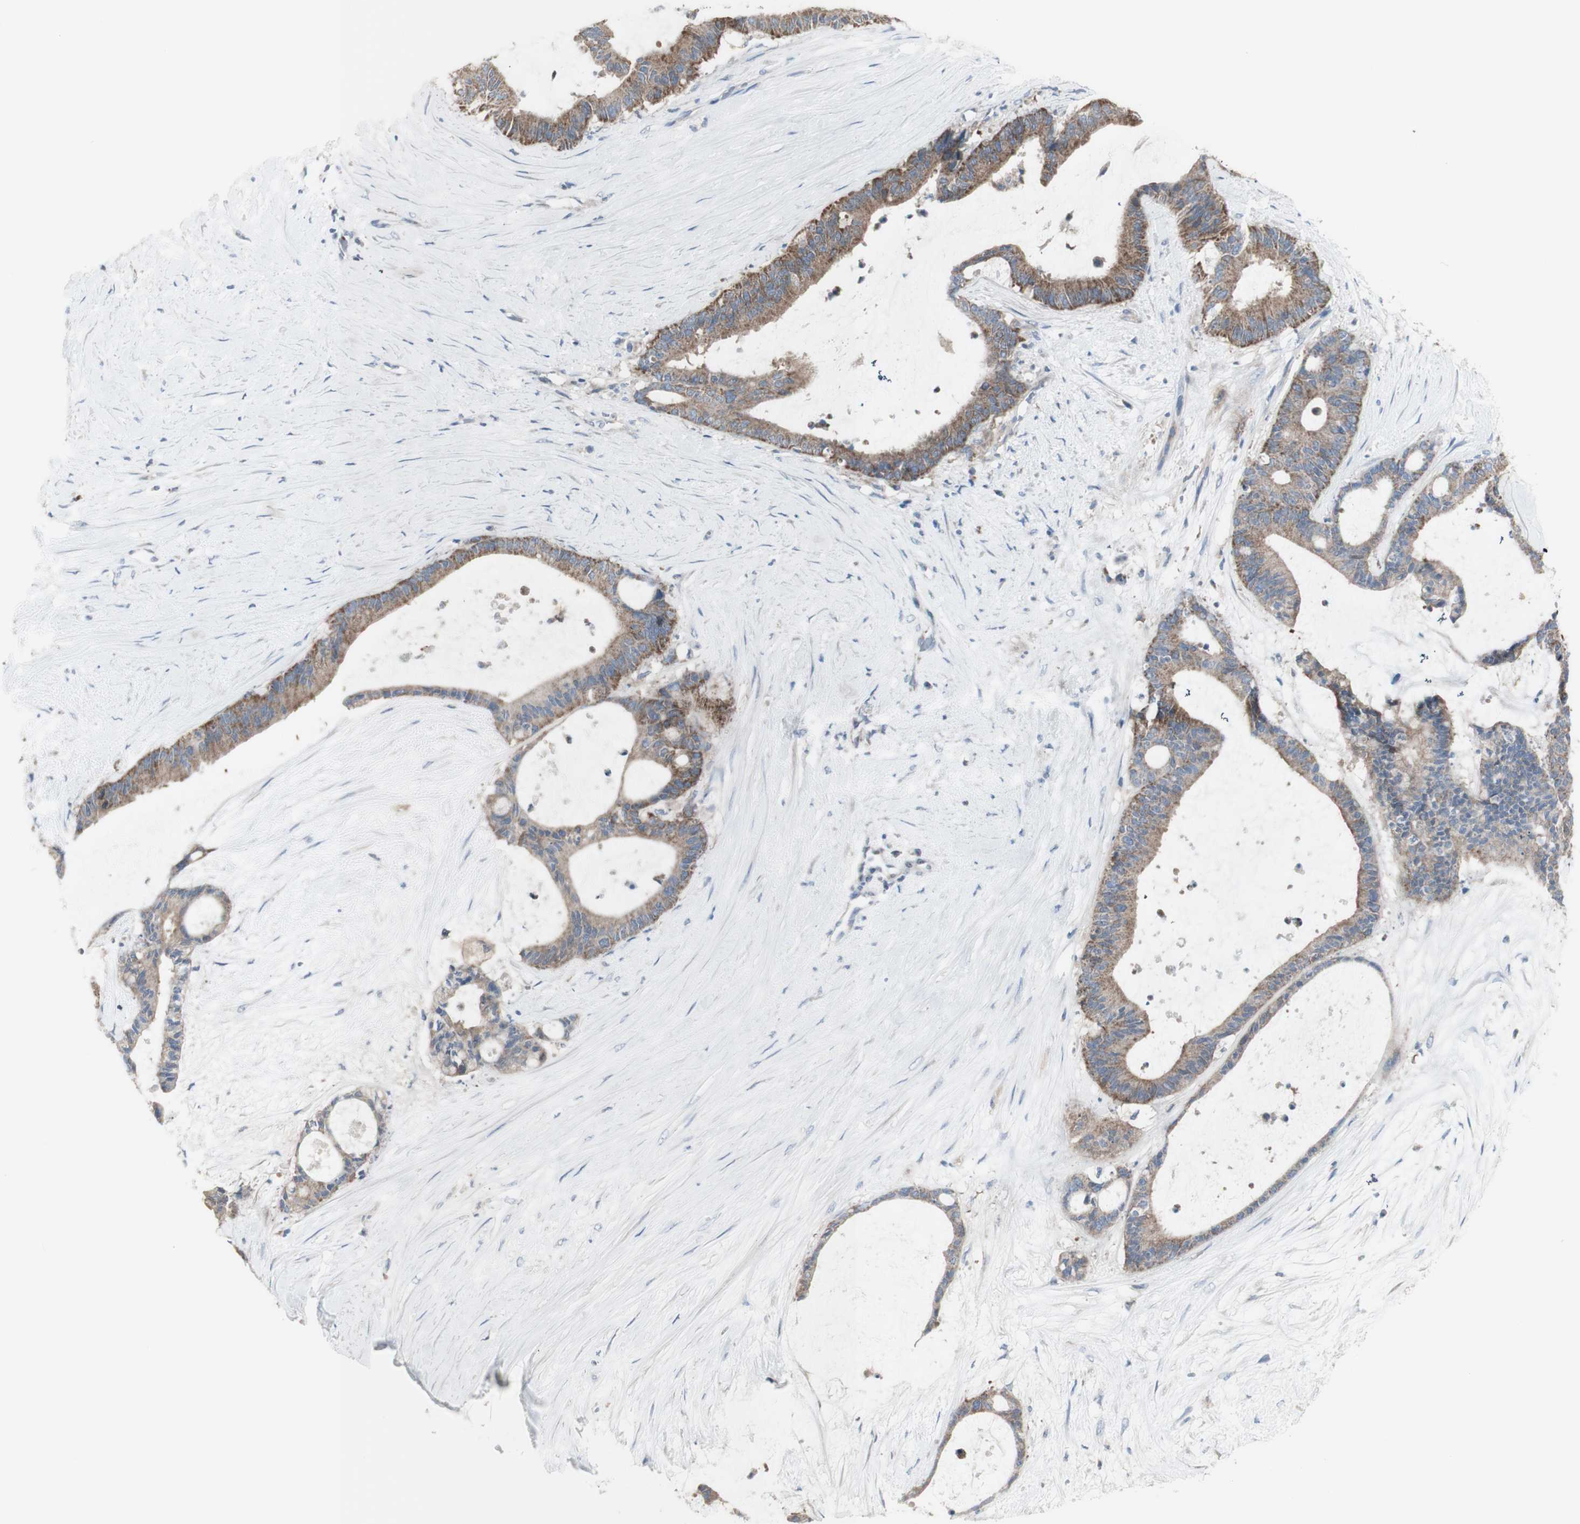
{"staining": {"intensity": "moderate", "quantity": ">75%", "location": "cytoplasmic/membranous"}, "tissue": "liver cancer", "cell_type": "Tumor cells", "image_type": "cancer", "snomed": [{"axis": "morphology", "description": "Cholangiocarcinoma"}, {"axis": "topography", "description": "Liver"}], "caption": "High-magnification brightfield microscopy of liver cholangiocarcinoma stained with DAB (brown) and counterstained with hematoxylin (blue). tumor cells exhibit moderate cytoplasmic/membranous expression is appreciated in approximately>75% of cells.", "gene": "C3orf52", "patient": {"sex": "female", "age": 73}}